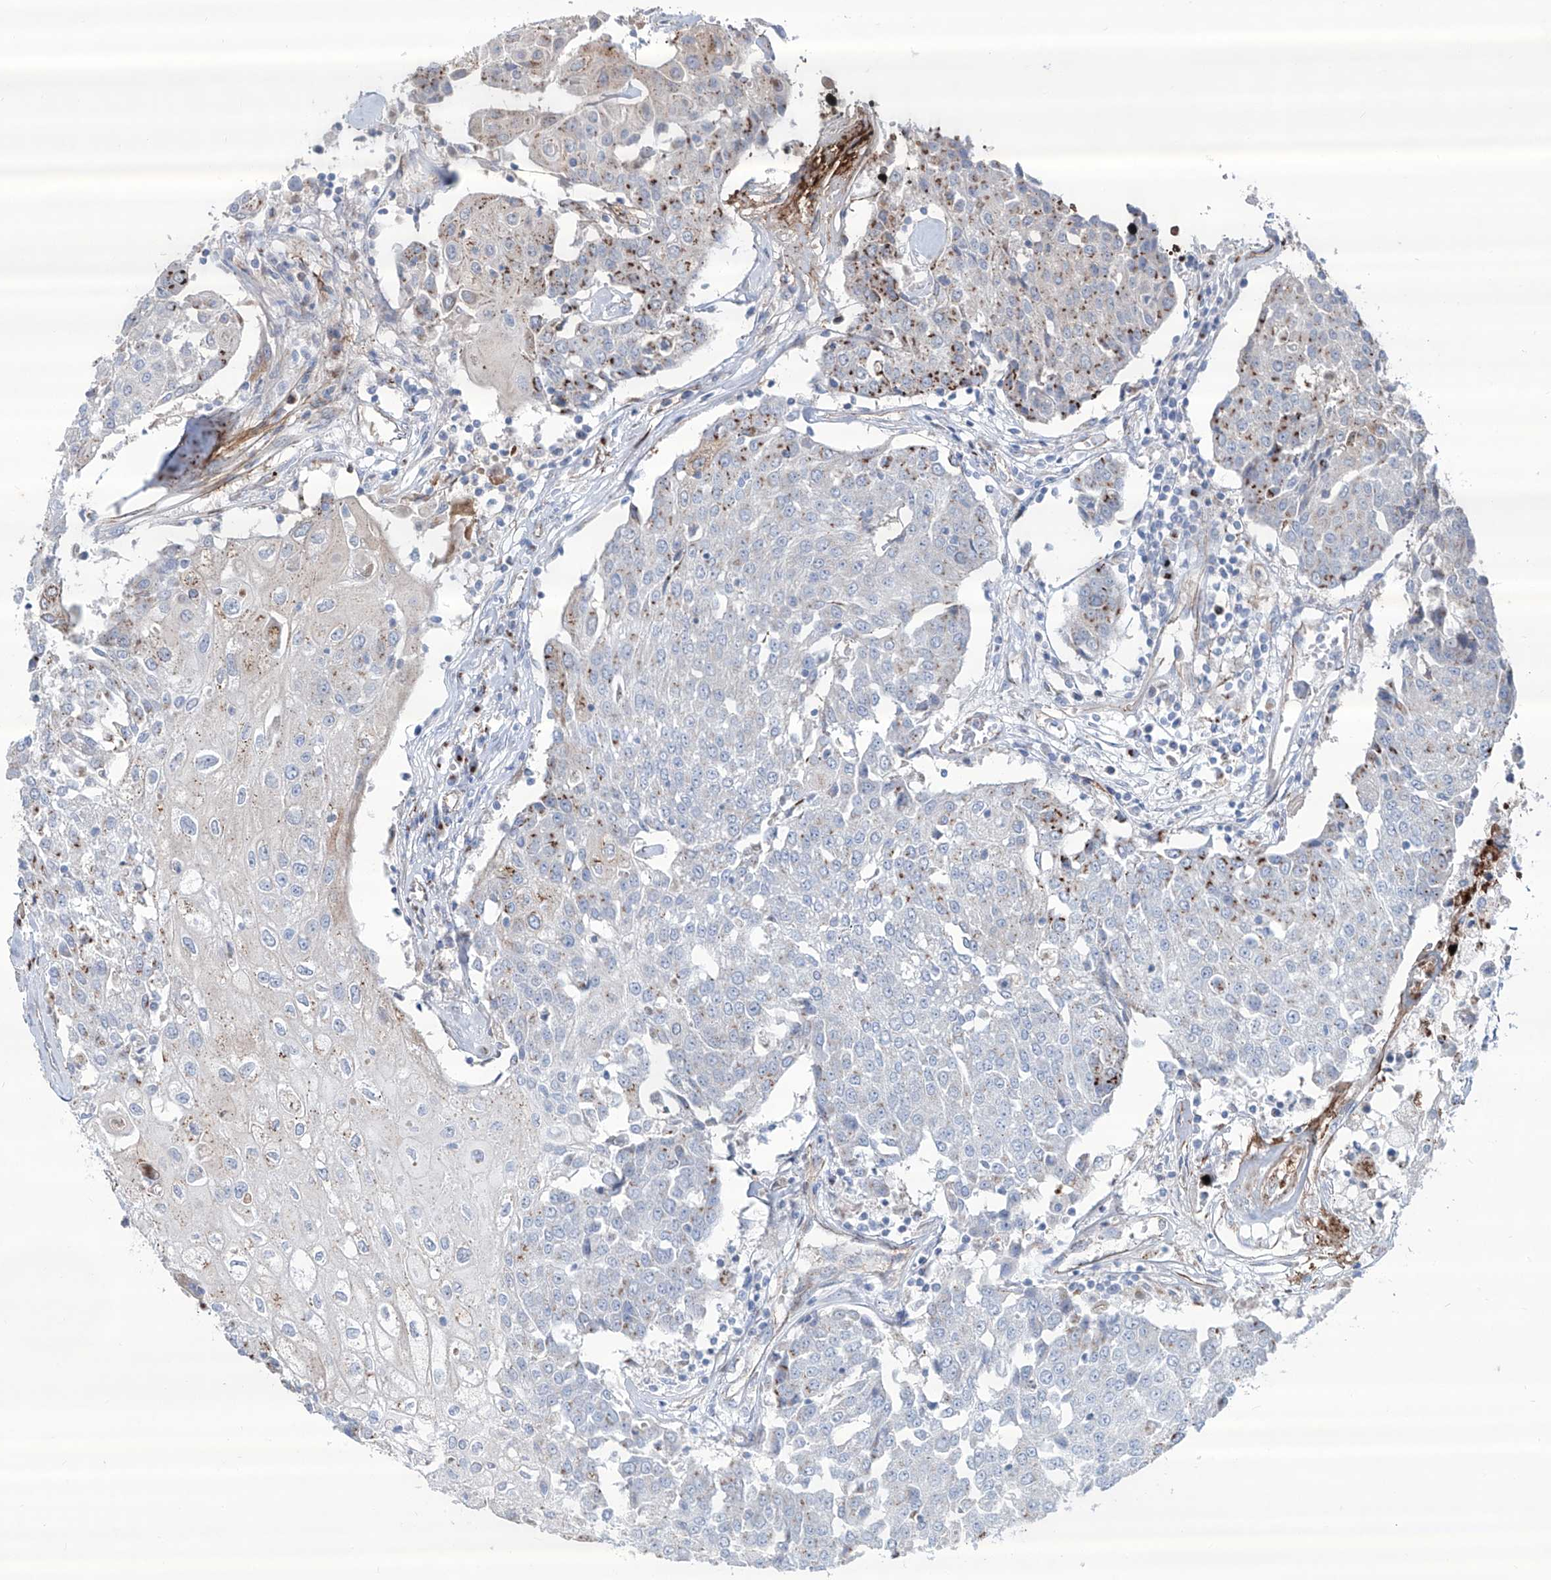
{"staining": {"intensity": "negative", "quantity": "none", "location": "none"}, "tissue": "urothelial cancer", "cell_type": "Tumor cells", "image_type": "cancer", "snomed": [{"axis": "morphology", "description": "Urothelial carcinoma, High grade"}, {"axis": "topography", "description": "Urinary bladder"}], "caption": "Immunohistochemistry (IHC) image of urothelial carcinoma (high-grade) stained for a protein (brown), which displays no staining in tumor cells.", "gene": "CDH5", "patient": {"sex": "female", "age": 85}}